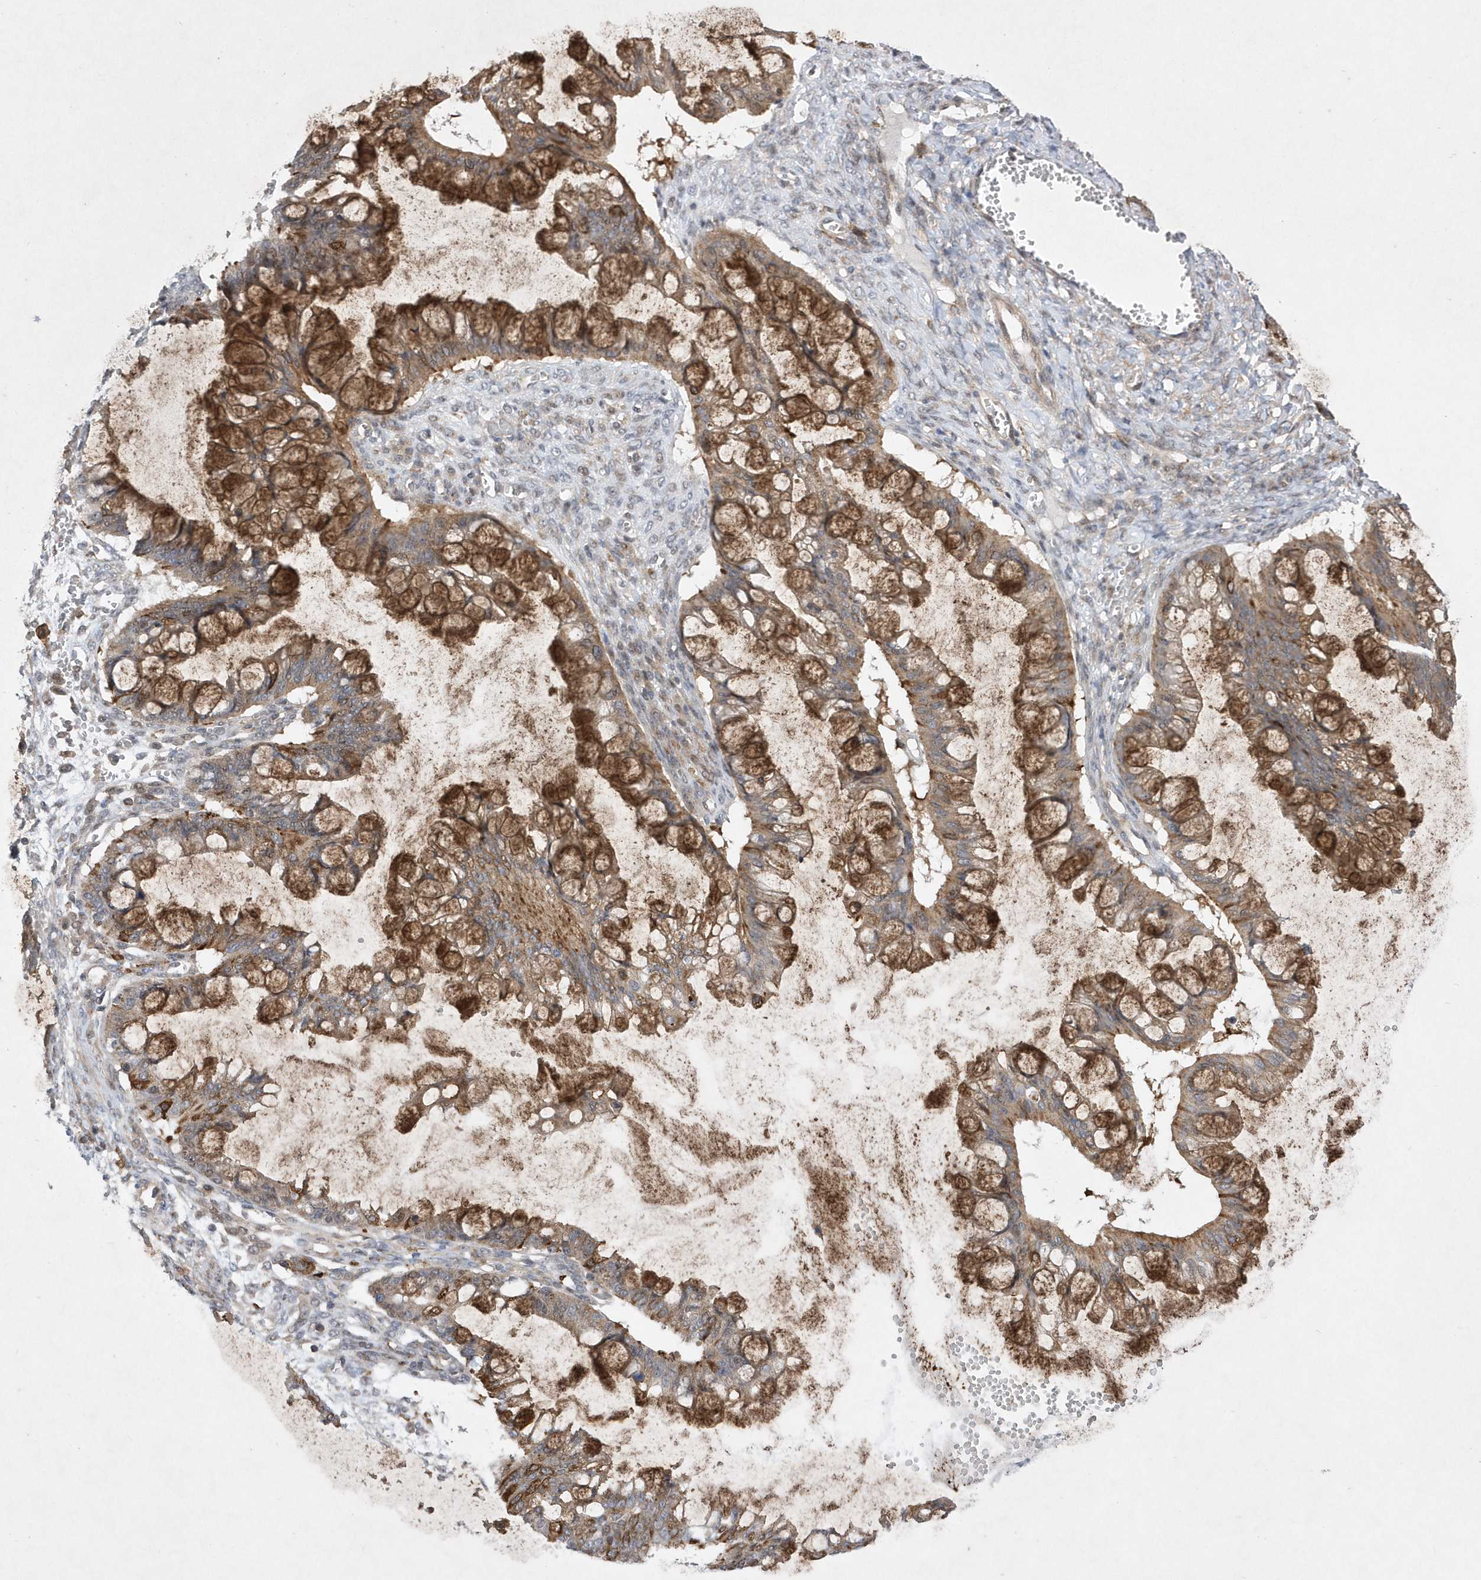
{"staining": {"intensity": "moderate", "quantity": ">75%", "location": "cytoplasmic/membranous"}, "tissue": "ovarian cancer", "cell_type": "Tumor cells", "image_type": "cancer", "snomed": [{"axis": "morphology", "description": "Cystadenocarcinoma, mucinous, NOS"}, {"axis": "topography", "description": "Ovary"}], "caption": "Moderate cytoplasmic/membranous positivity is present in approximately >75% of tumor cells in mucinous cystadenocarcinoma (ovarian). (brown staining indicates protein expression, while blue staining denotes nuclei).", "gene": "LONRF2", "patient": {"sex": "female", "age": 73}}